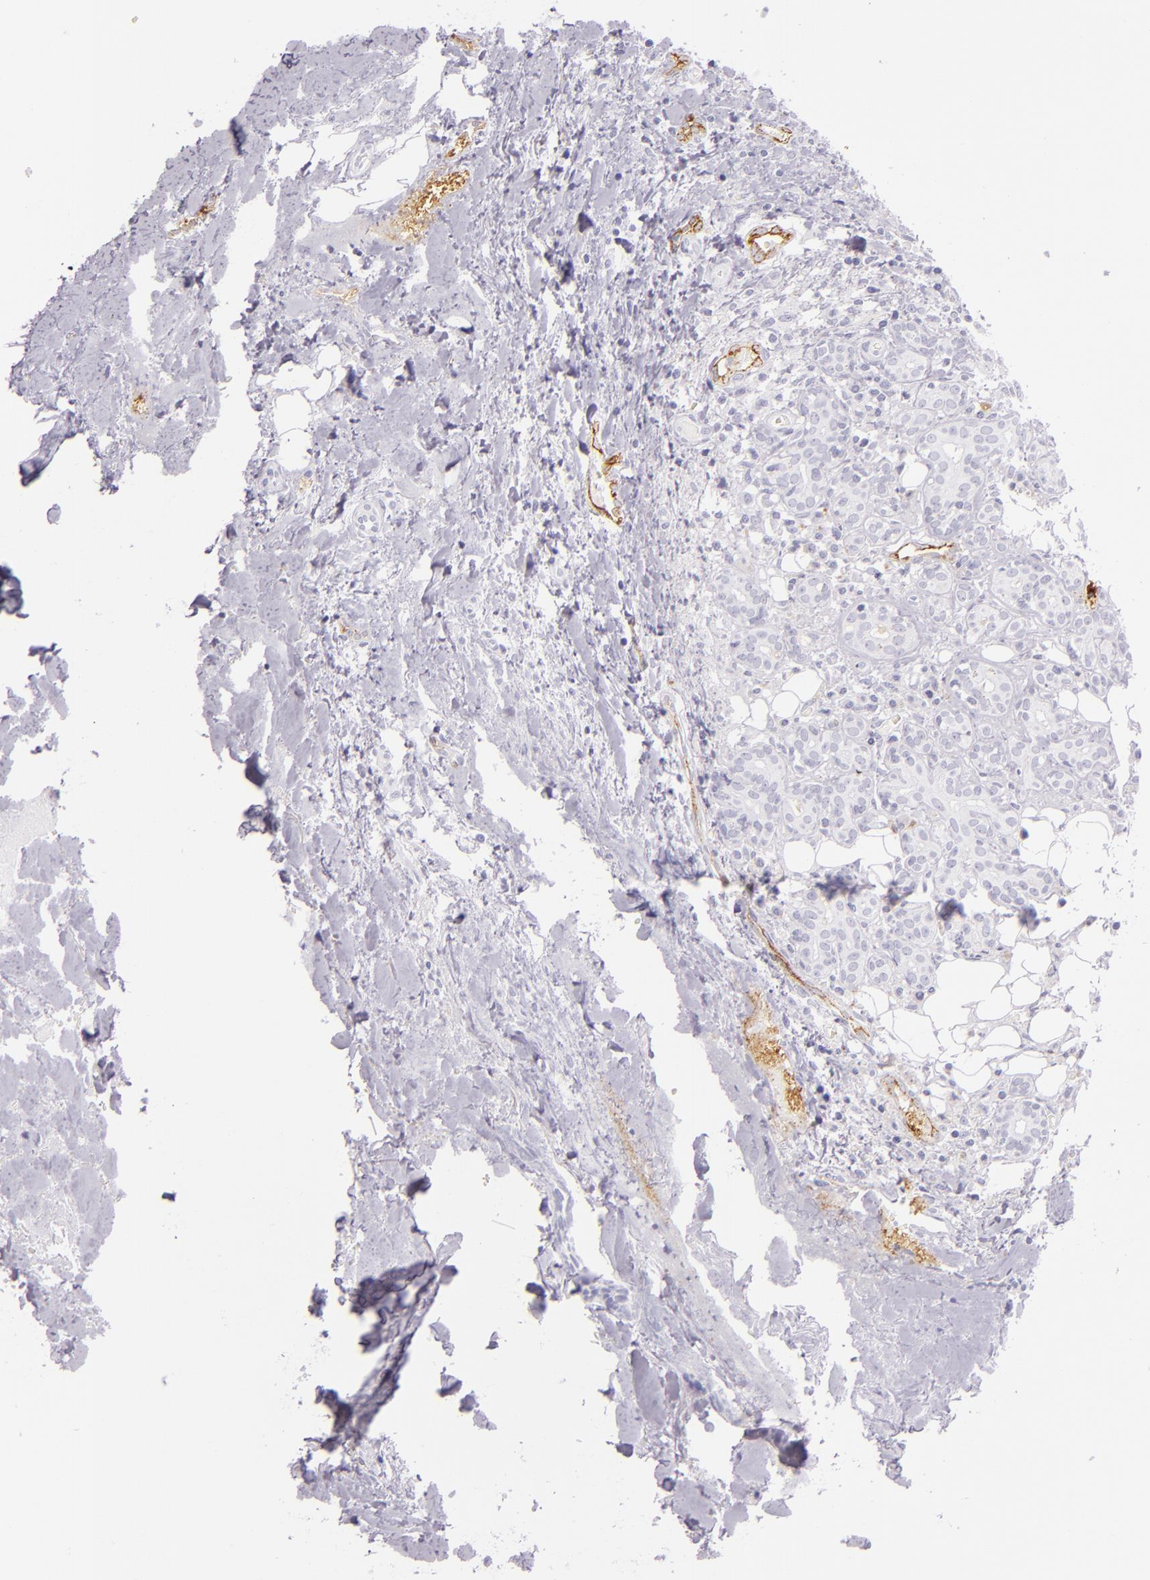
{"staining": {"intensity": "negative", "quantity": "none", "location": "none"}, "tissue": "head and neck cancer", "cell_type": "Tumor cells", "image_type": "cancer", "snomed": [{"axis": "morphology", "description": "Squamous cell carcinoma, NOS"}, {"axis": "topography", "description": "Salivary gland"}, {"axis": "topography", "description": "Head-Neck"}], "caption": "The micrograph shows no staining of tumor cells in head and neck cancer.", "gene": "SELP", "patient": {"sex": "male", "age": 70}}